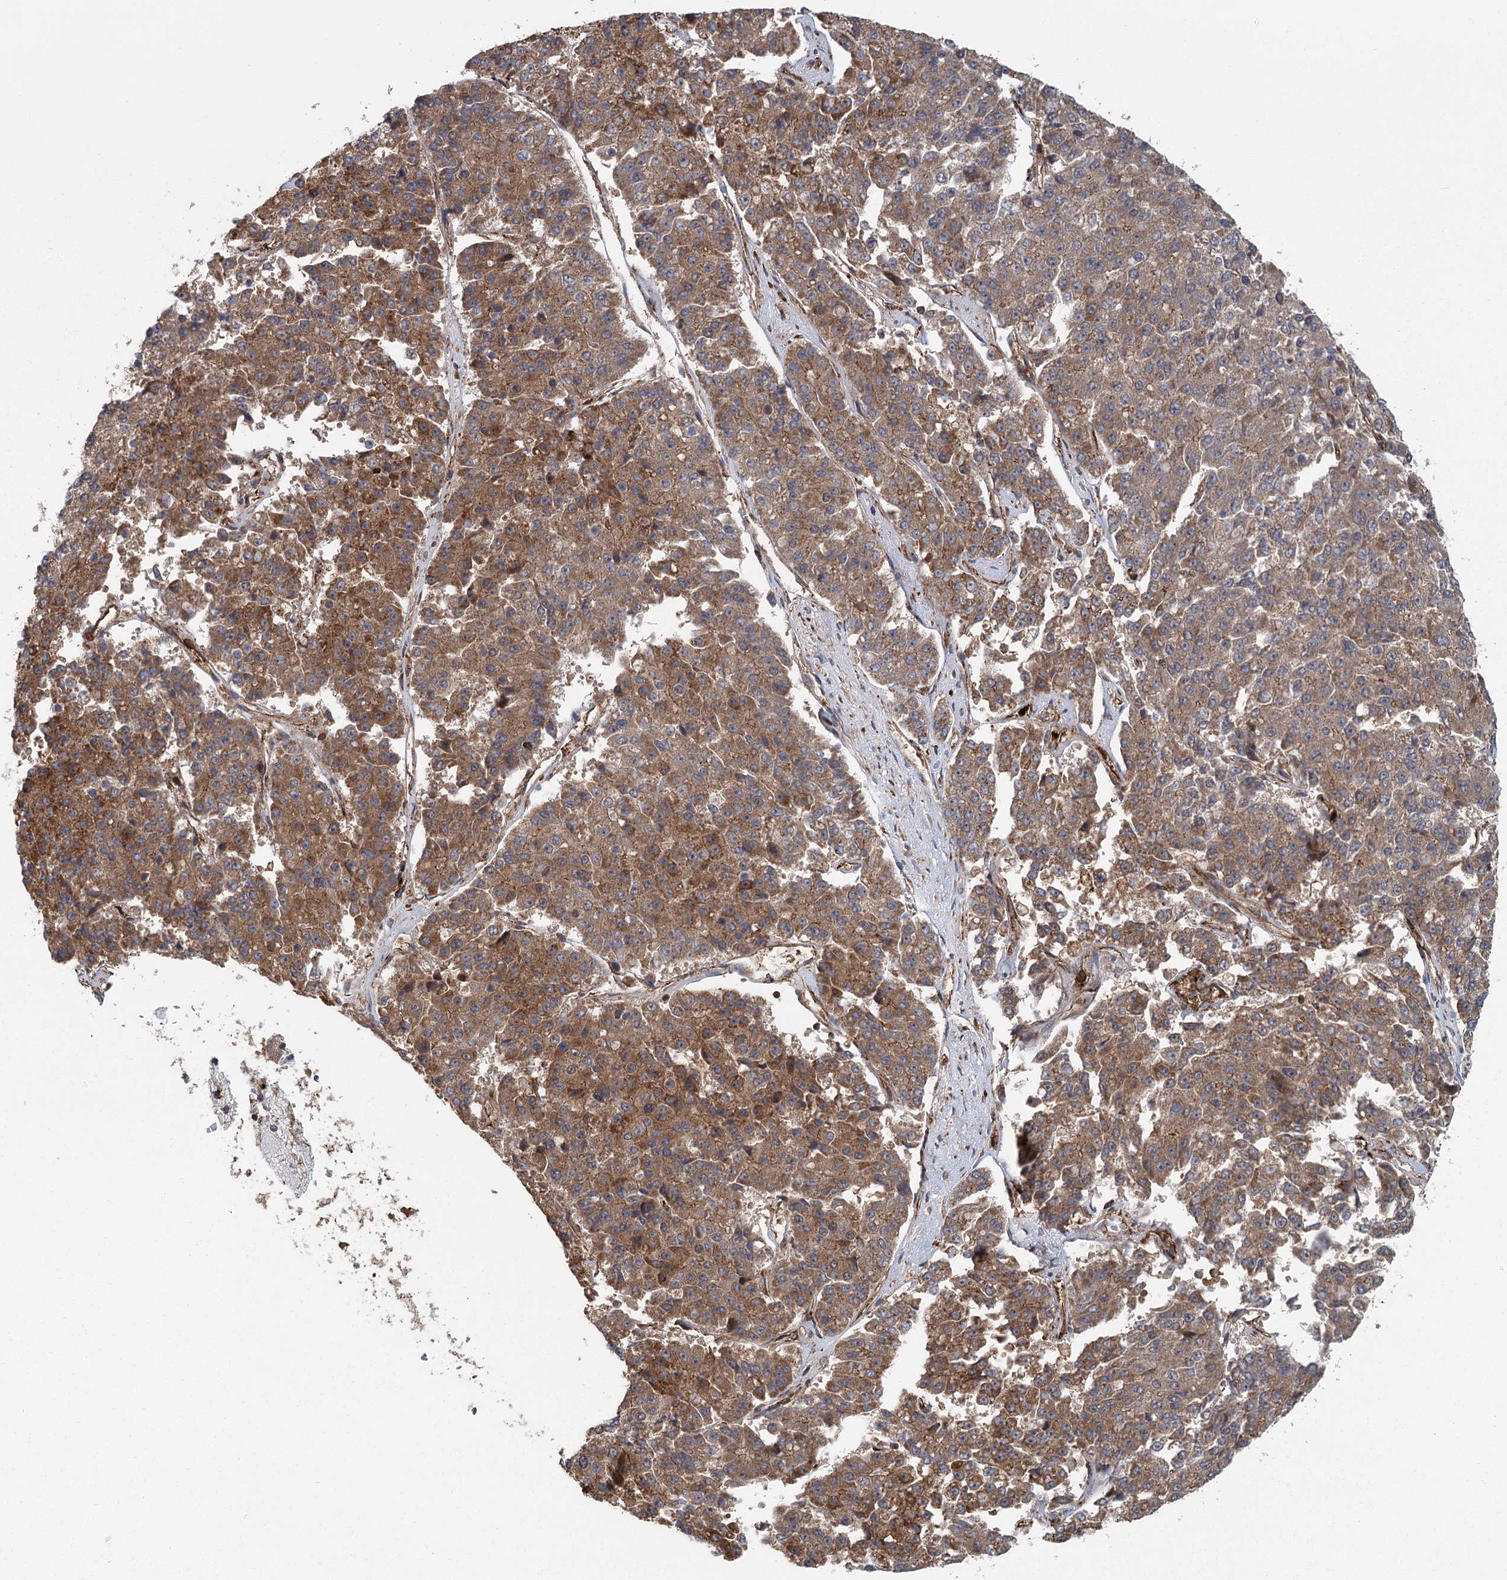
{"staining": {"intensity": "moderate", "quantity": ">75%", "location": "cytoplasmic/membranous"}, "tissue": "pancreatic cancer", "cell_type": "Tumor cells", "image_type": "cancer", "snomed": [{"axis": "morphology", "description": "Adenocarcinoma, NOS"}, {"axis": "topography", "description": "Pancreas"}], "caption": "Tumor cells demonstrate moderate cytoplasmic/membranous expression in approximately >75% of cells in adenocarcinoma (pancreatic).", "gene": "PLEKHA7", "patient": {"sex": "male", "age": 50}}